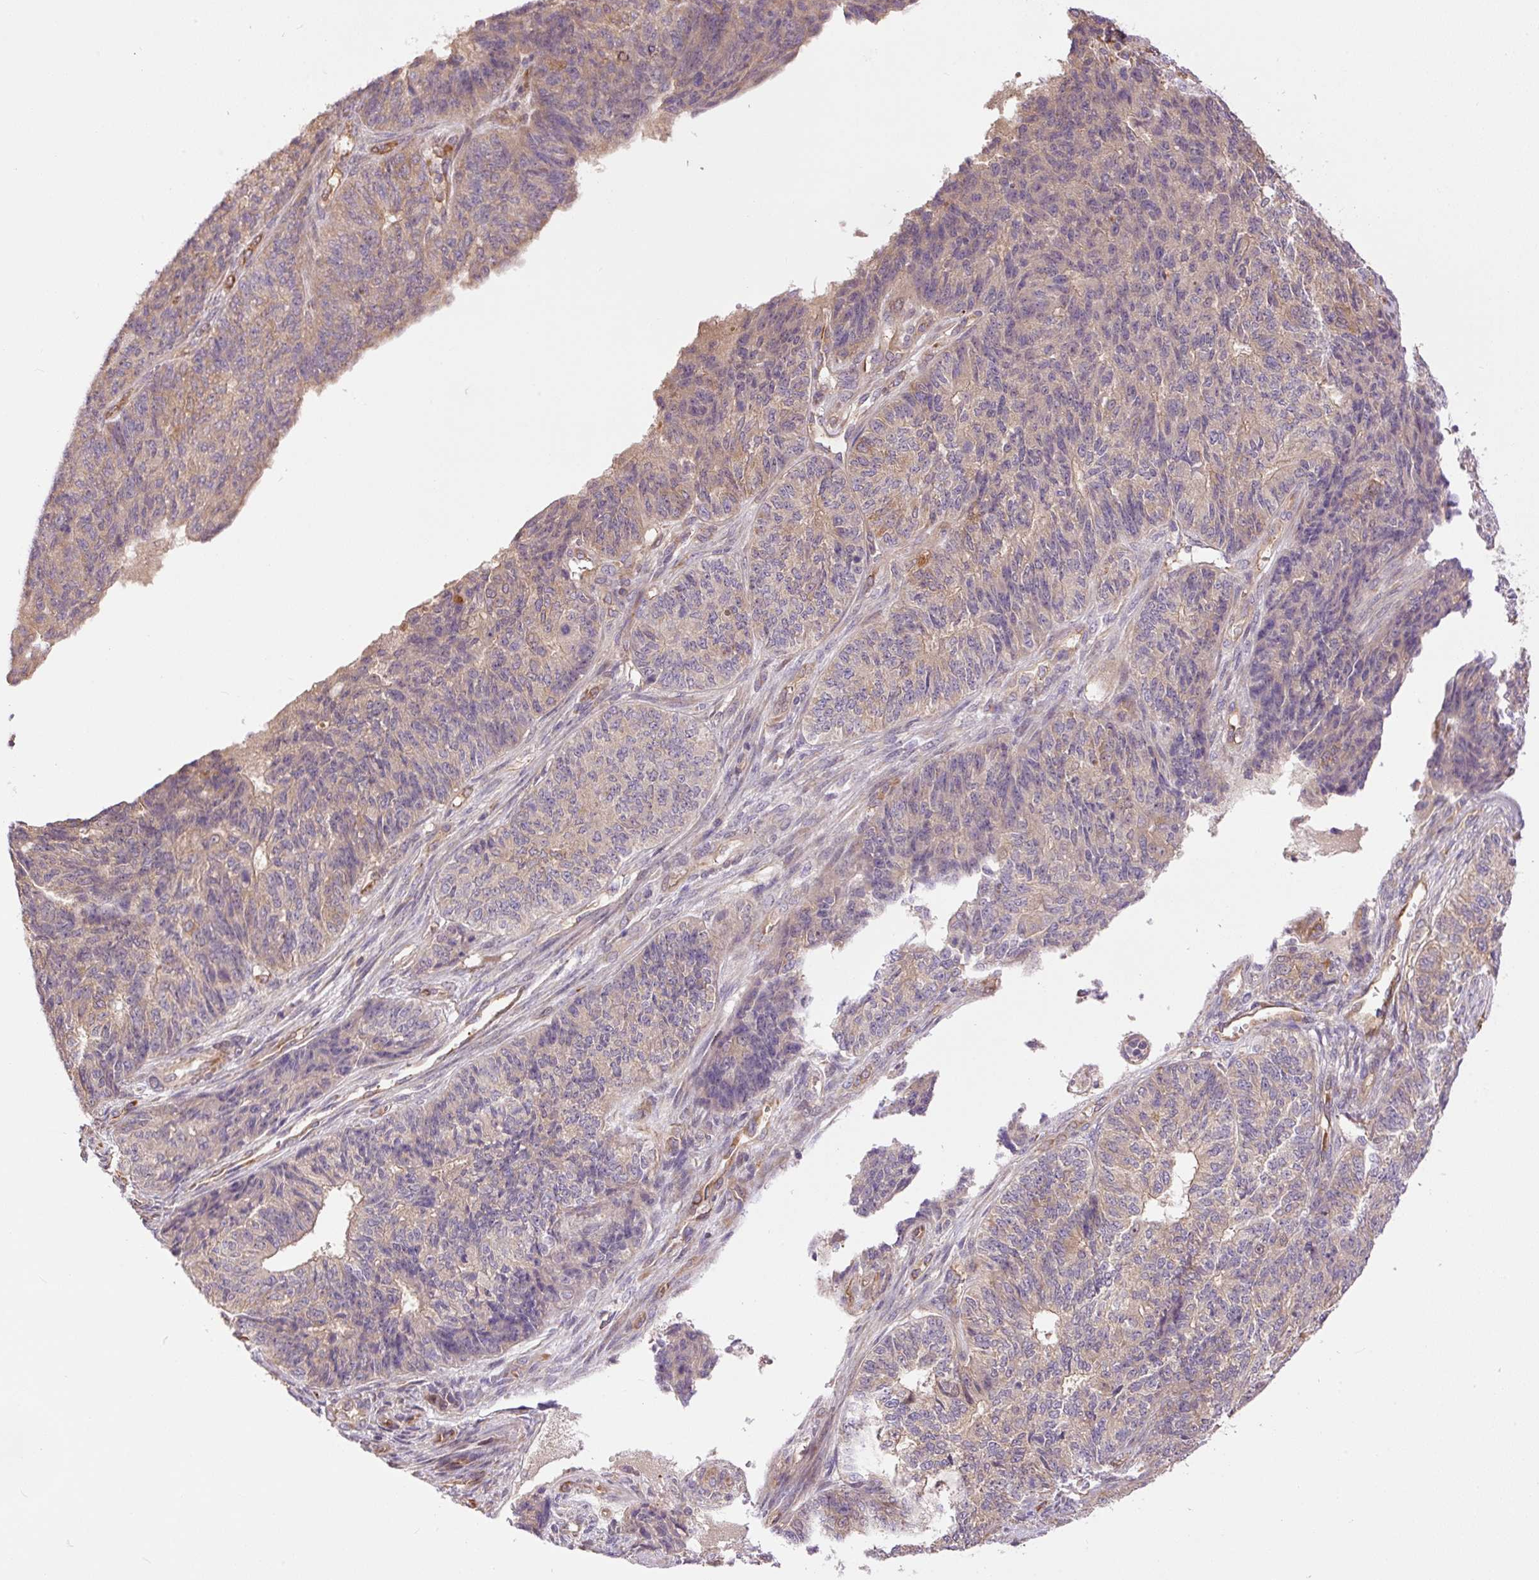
{"staining": {"intensity": "weak", "quantity": "25%-75%", "location": "cytoplasmic/membranous"}, "tissue": "endometrial cancer", "cell_type": "Tumor cells", "image_type": "cancer", "snomed": [{"axis": "morphology", "description": "Adenocarcinoma, NOS"}, {"axis": "topography", "description": "Endometrium"}], "caption": "Endometrial adenocarcinoma stained with DAB (3,3'-diaminobenzidine) immunohistochemistry (IHC) reveals low levels of weak cytoplasmic/membranous positivity in approximately 25%-75% of tumor cells. The staining is performed using DAB brown chromogen to label protein expression. The nuclei are counter-stained blue using hematoxylin.", "gene": "PPME1", "patient": {"sex": "female", "age": 32}}